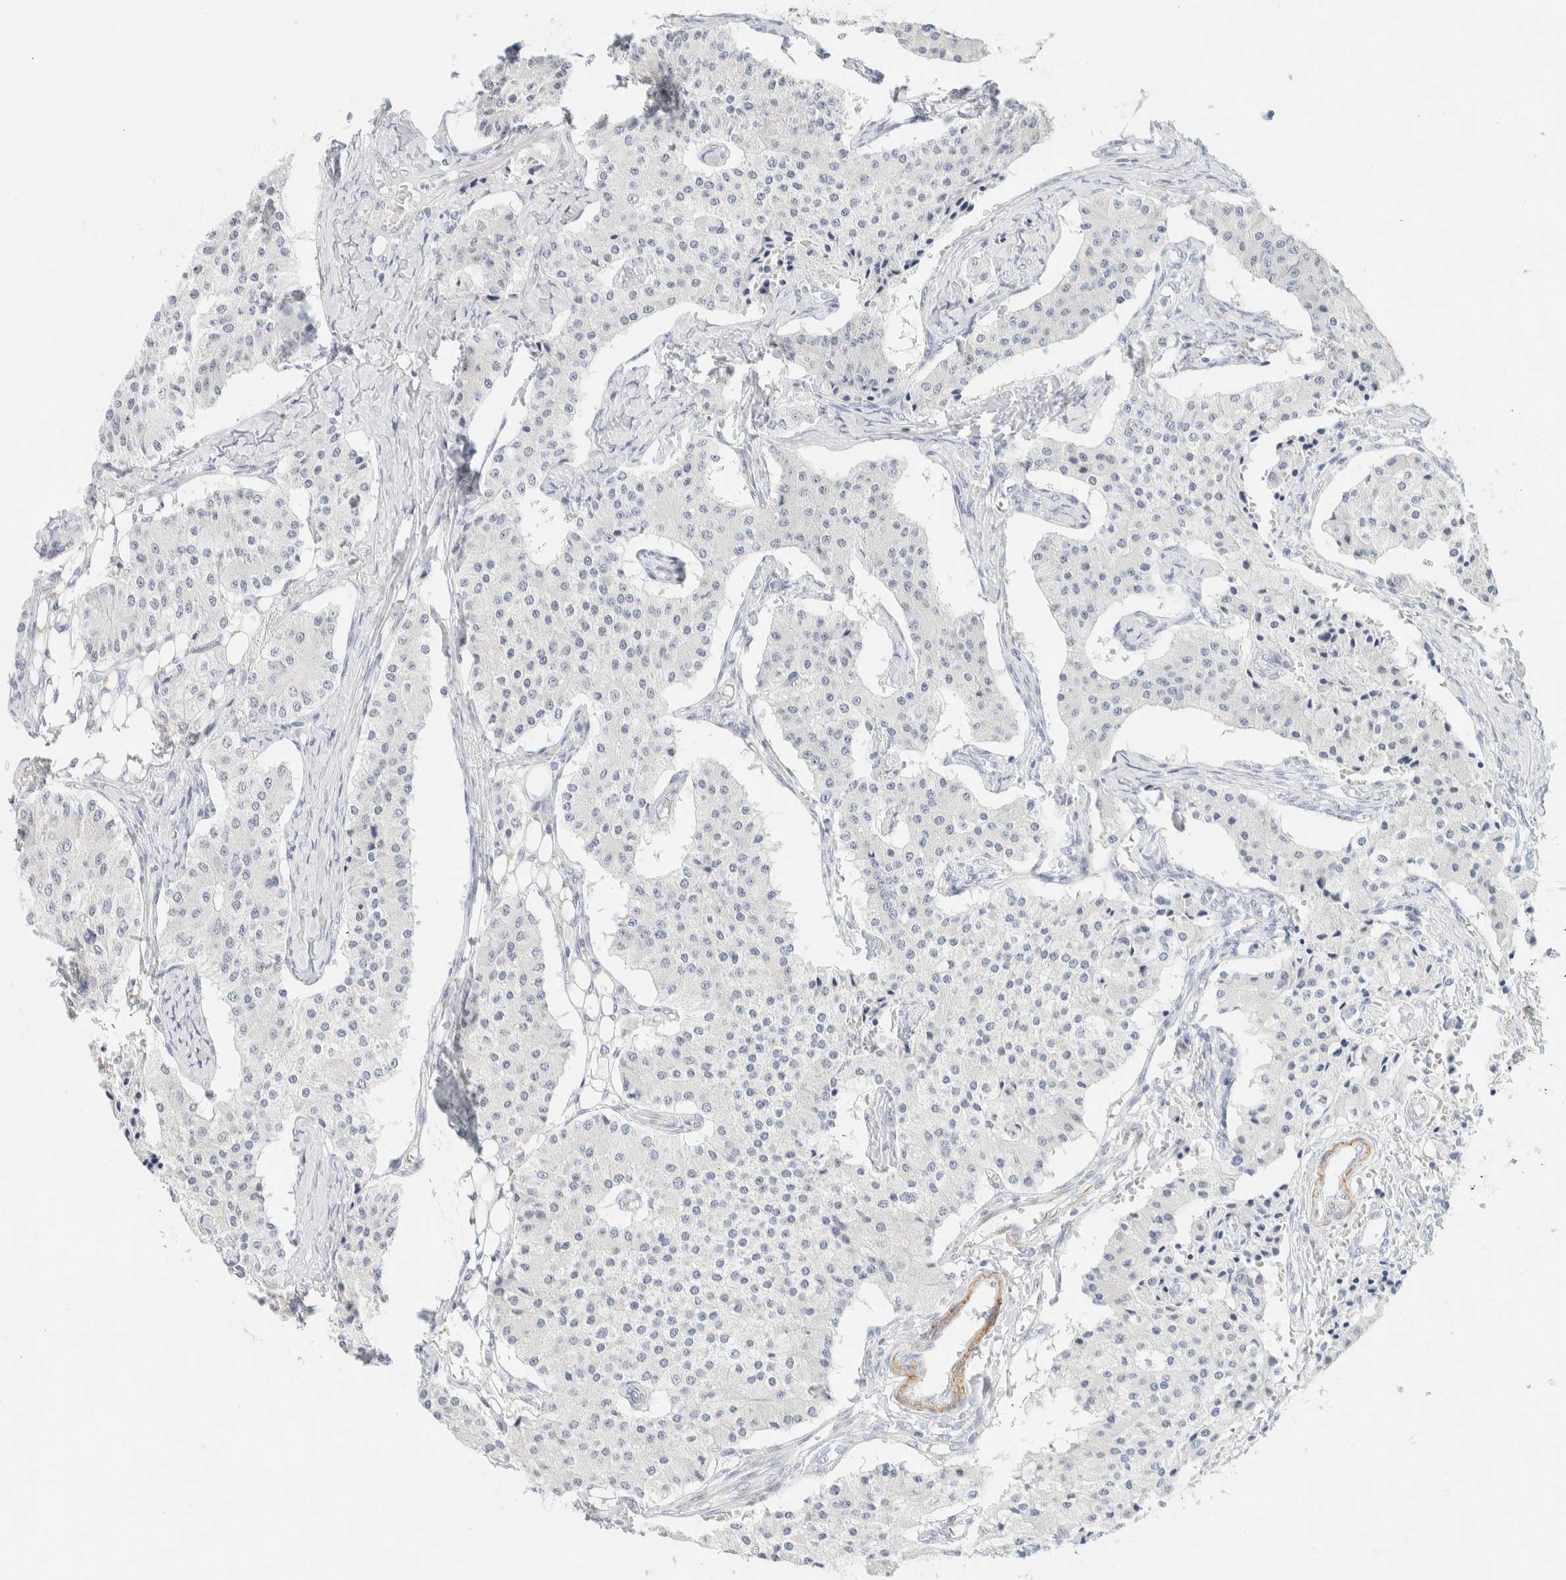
{"staining": {"intensity": "negative", "quantity": "none", "location": "none"}, "tissue": "carcinoid", "cell_type": "Tumor cells", "image_type": "cancer", "snomed": [{"axis": "morphology", "description": "Carcinoid, malignant, NOS"}, {"axis": "topography", "description": "Colon"}], "caption": "DAB immunohistochemical staining of human carcinoid exhibits no significant staining in tumor cells. The staining is performed using DAB (3,3'-diaminobenzidine) brown chromogen with nuclei counter-stained in using hematoxylin.", "gene": "AFMID", "patient": {"sex": "female", "age": 52}}